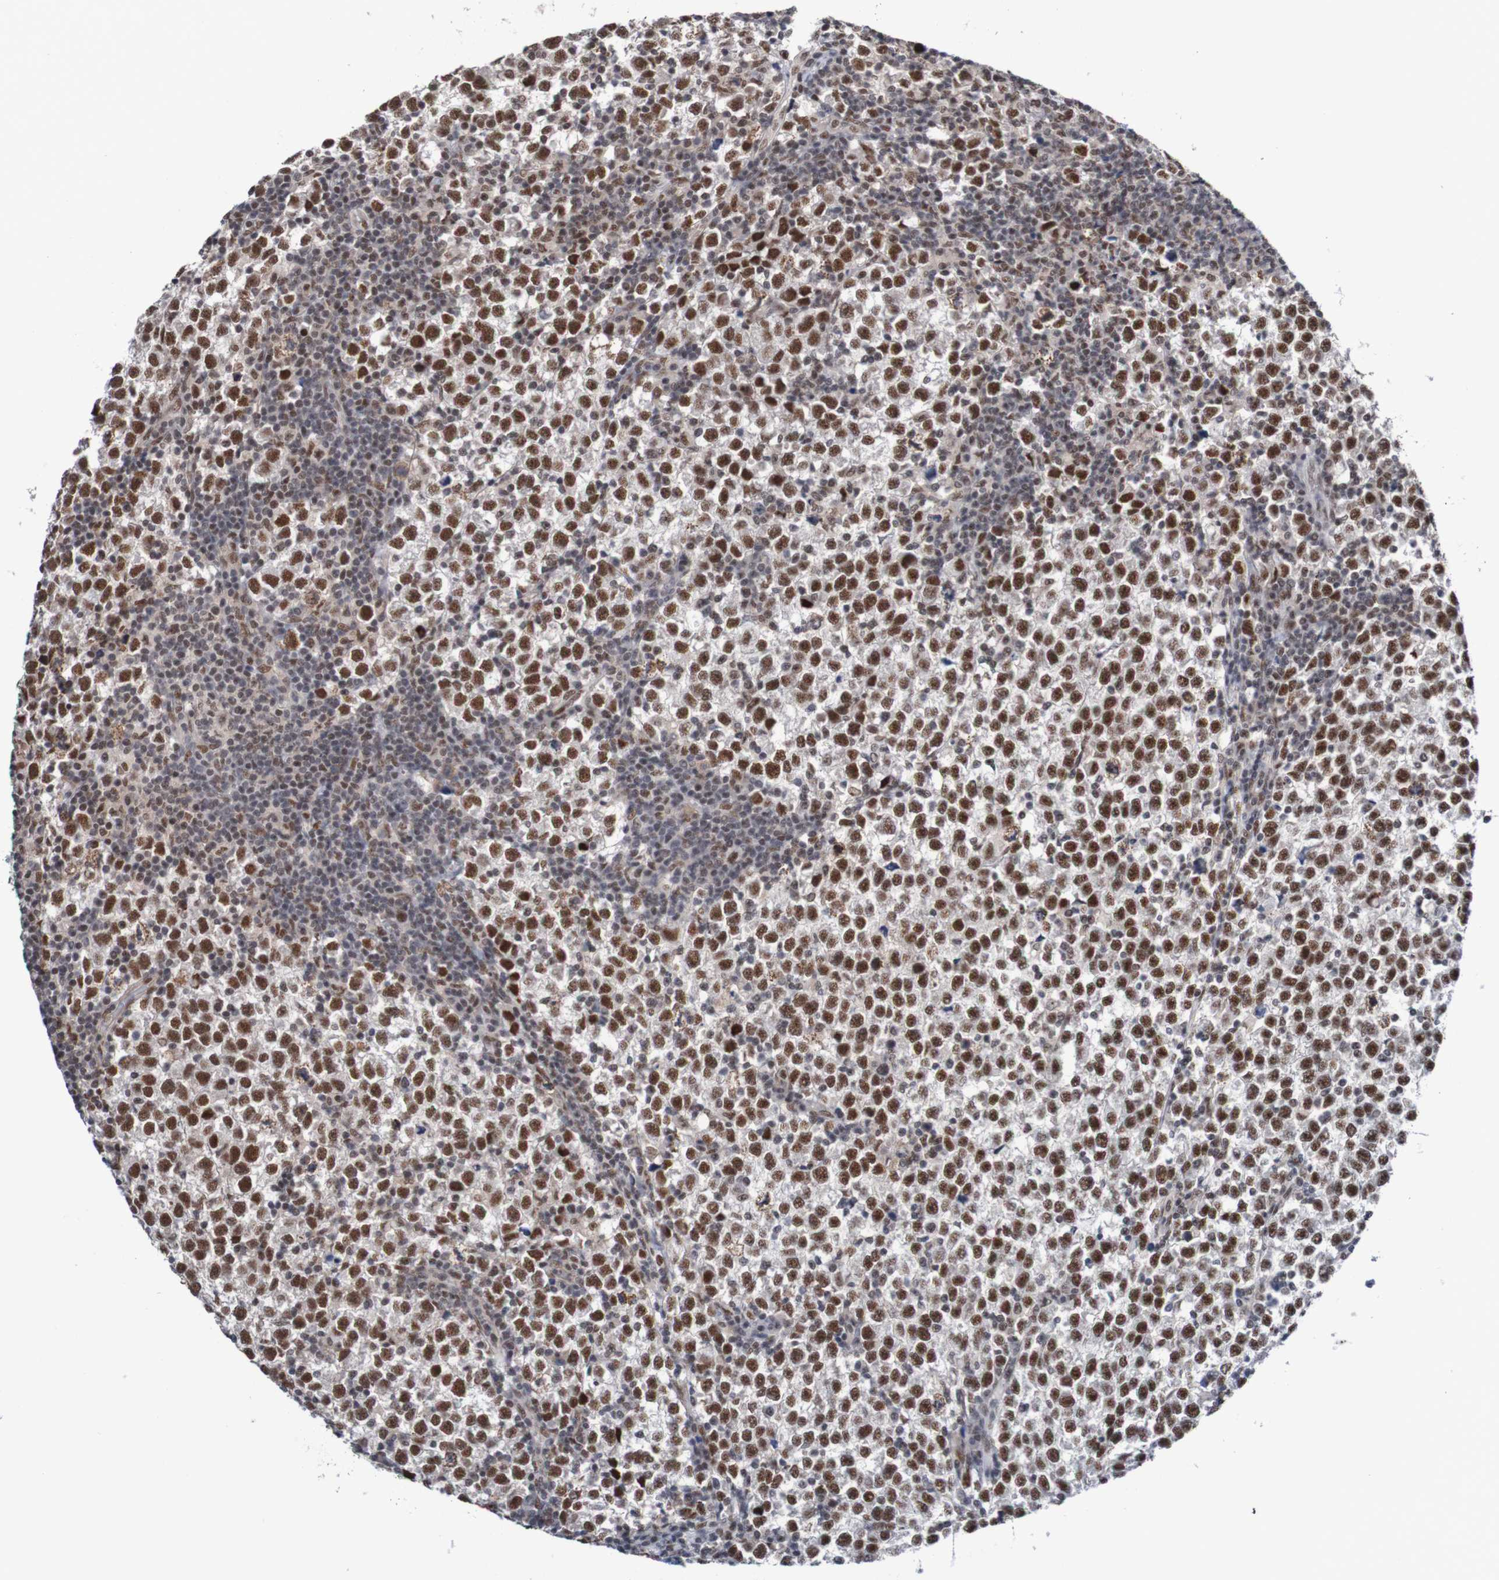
{"staining": {"intensity": "strong", "quantity": ">75%", "location": "nuclear"}, "tissue": "testis cancer", "cell_type": "Tumor cells", "image_type": "cancer", "snomed": [{"axis": "morphology", "description": "Seminoma, NOS"}, {"axis": "topography", "description": "Testis"}], "caption": "IHC histopathology image of testis cancer (seminoma) stained for a protein (brown), which exhibits high levels of strong nuclear expression in about >75% of tumor cells.", "gene": "CDC5L", "patient": {"sex": "male", "age": 43}}